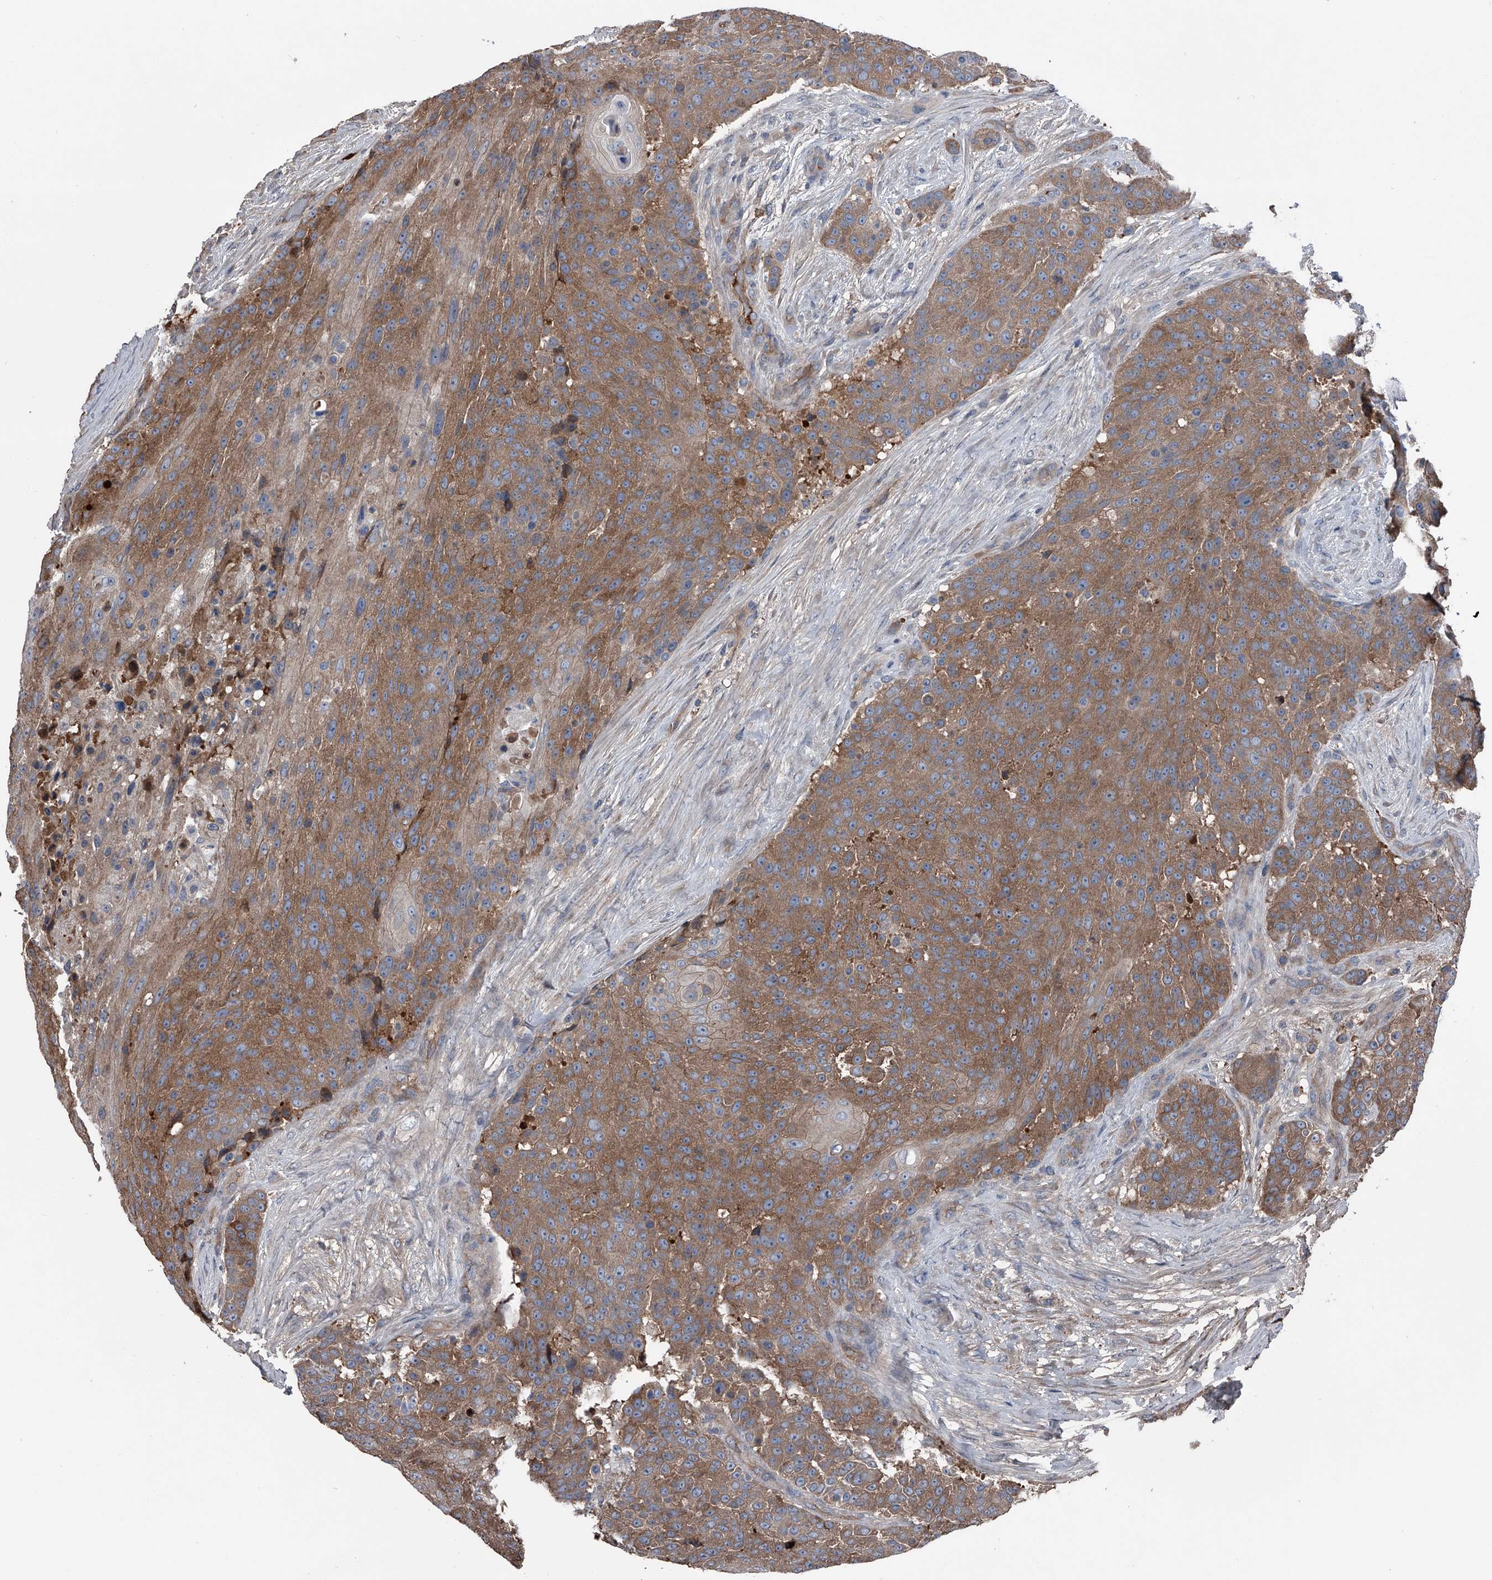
{"staining": {"intensity": "moderate", "quantity": ">75%", "location": "cytoplasmic/membranous"}, "tissue": "urothelial cancer", "cell_type": "Tumor cells", "image_type": "cancer", "snomed": [{"axis": "morphology", "description": "Urothelial carcinoma, High grade"}, {"axis": "topography", "description": "Urinary bladder"}], "caption": "IHC histopathology image of neoplastic tissue: human urothelial cancer stained using IHC reveals medium levels of moderate protein expression localized specifically in the cytoplasmic/membranous of tumor cells, appearing as a cytoplasmic/membranous brown color.", "gene": "KIF13A", "patient": {"sex": "female", "age": 63}}